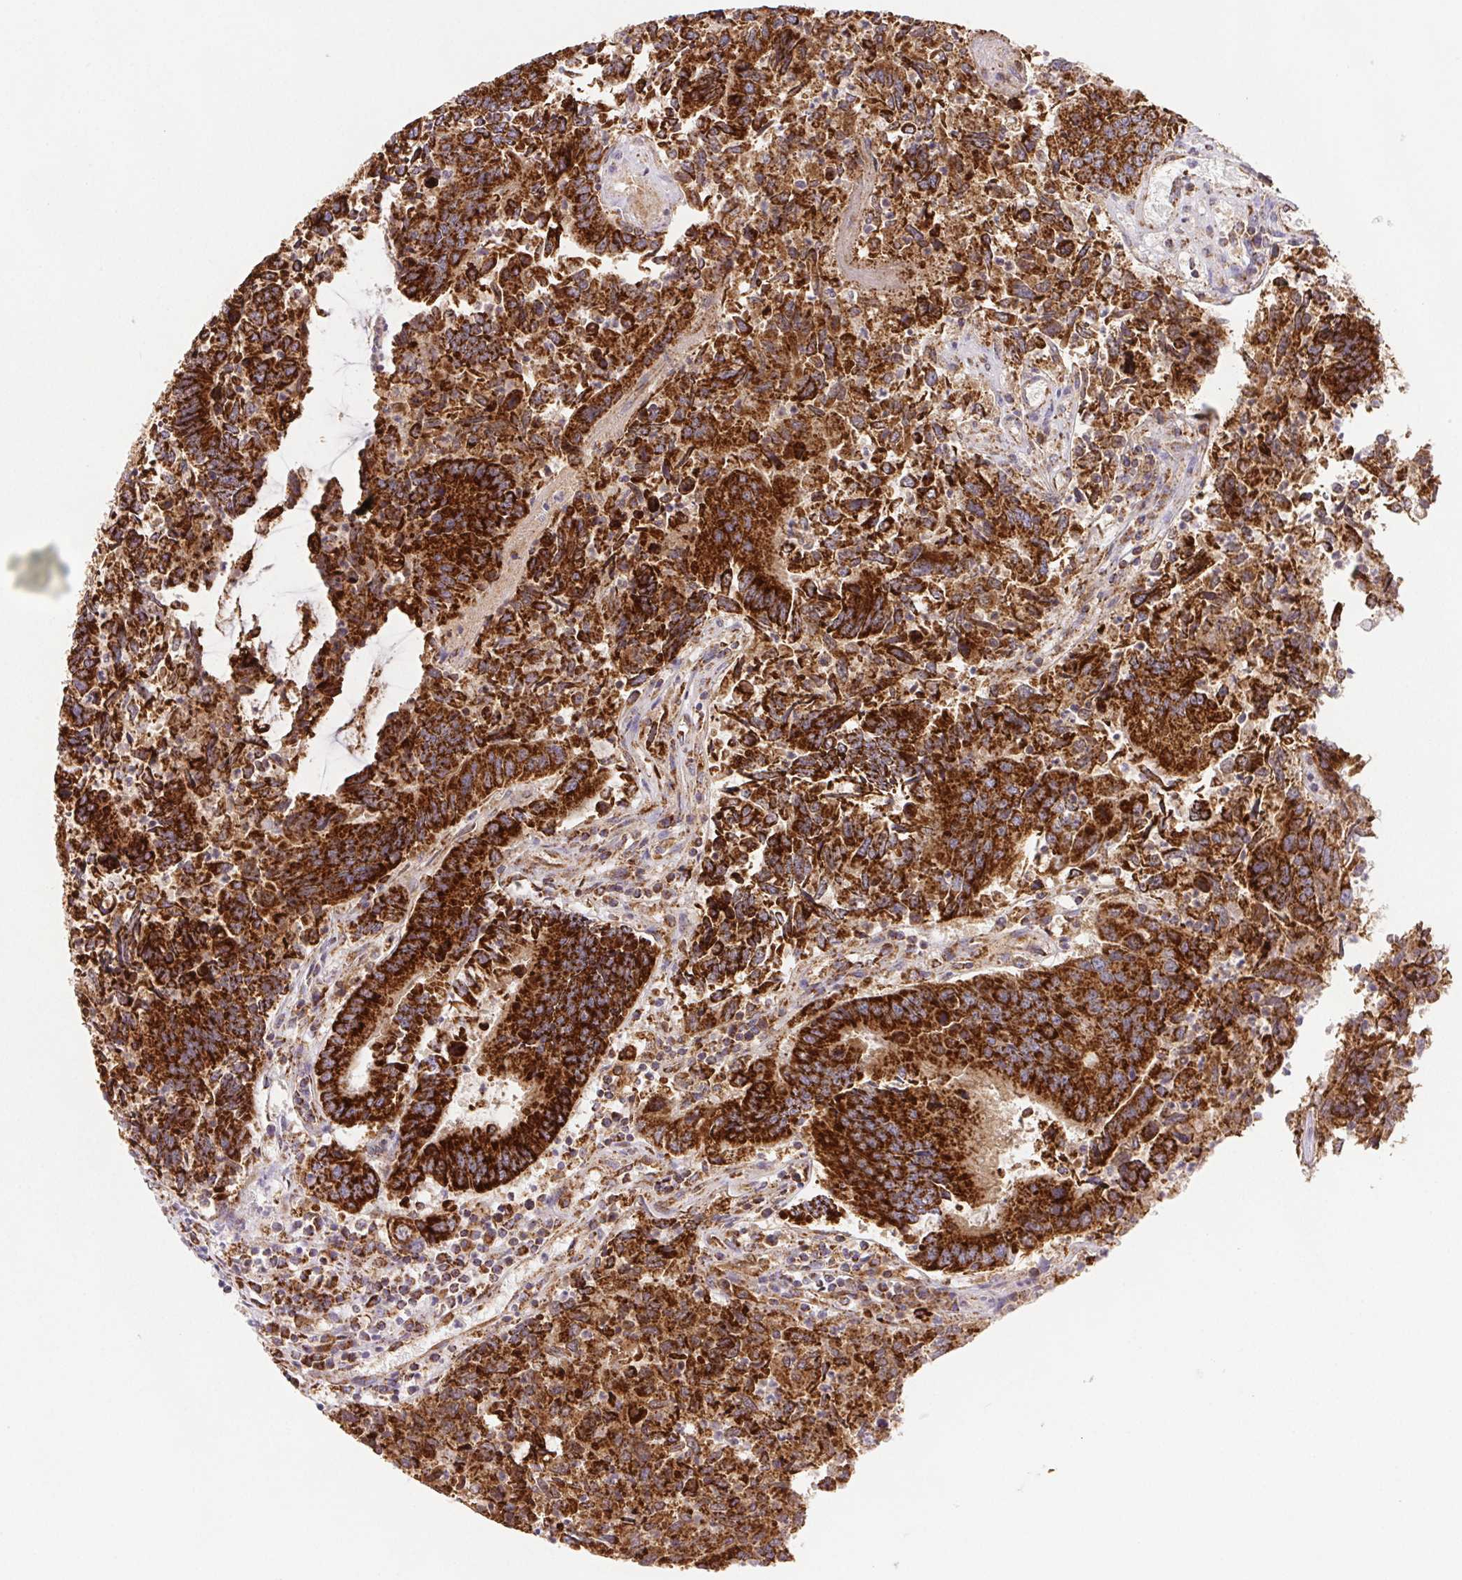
{"staining": {"intensity": "strong", "quantity": ">75%", "location": "cytoplasmic/membranous"}, "tissue": "colorectal cancer", "cell_type": "Tumor cells", "image_type": "cancer", "snomed": [{"axis": "morphology", "description": "Adenocarcinoma, NOS"}, {"axis": "topography", "description": "Colon"}], "caption": "Immunohistochemical staining of human colorectal cancer displays high levels of strong cytoplasmic/membranous protein expression in approximately >75% of tumor cells.", "gene": "NIPSNAP2", "patient": {"sex": "female", "age": 67}}